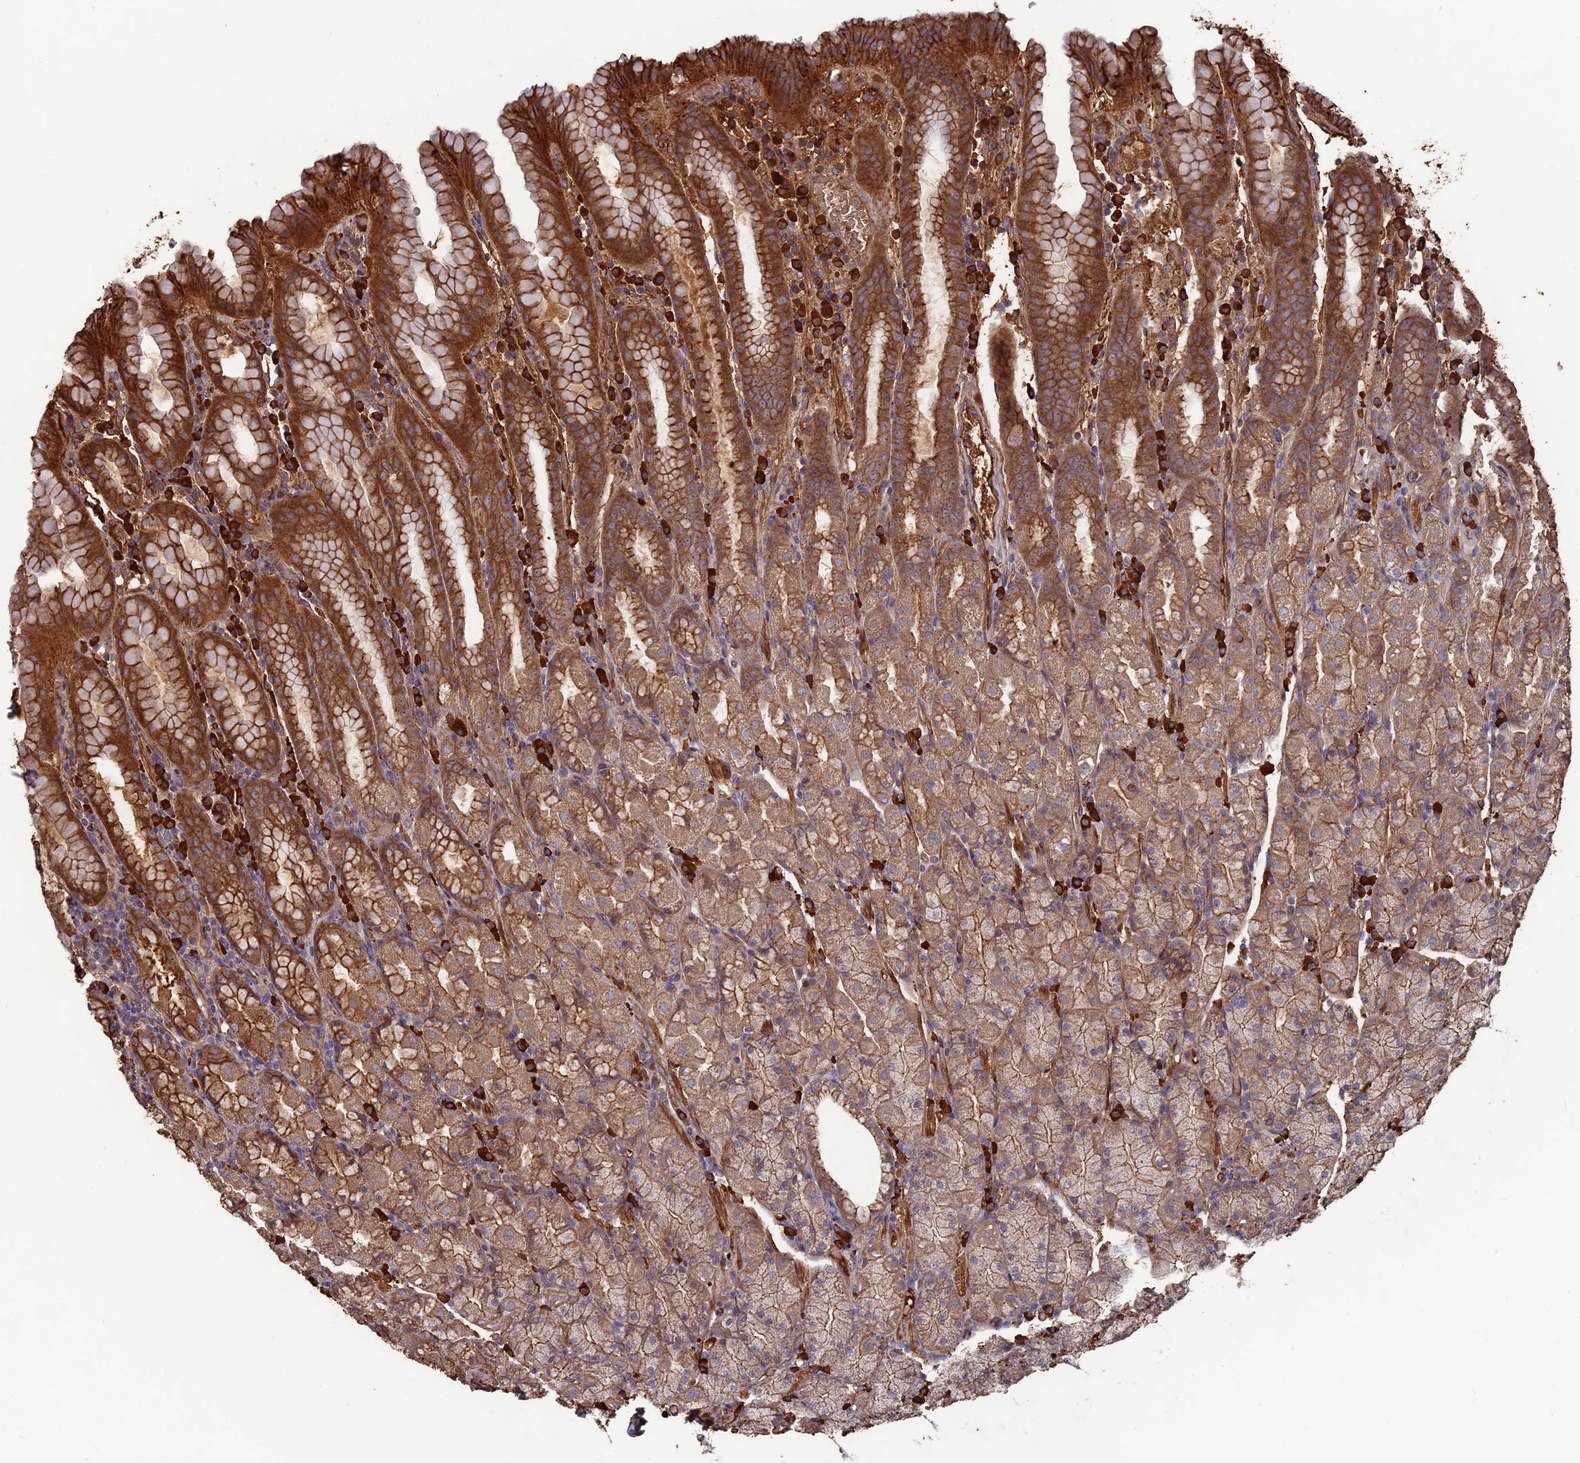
{"staining": {"intensity": "strong", "quantity": "25%-75%", "location": "cytoplasmic/membranous"}, "tissue": "stomach", "cell_type": "Glandular cells", "image_type": "normal", "snomed": [{"axis": "morphology", "description": "Normal tissue, NOS"}, {"axis": "topography", "description": "Stomach, upper"}, {"axis": "topography", "description": "Stomach, lower"}, {"axis": "topography", "description": "Small intestine"}], "caption": "A photomicrograph of stomach stained for a protein shows strong cytoplasmic/membranous brown staining in glandular cells. The protein of interest is shown in brown color, while the nuclei are stained blue.", "gene": "ERMAP", "patient": {"sex": "male", "age": 68}}